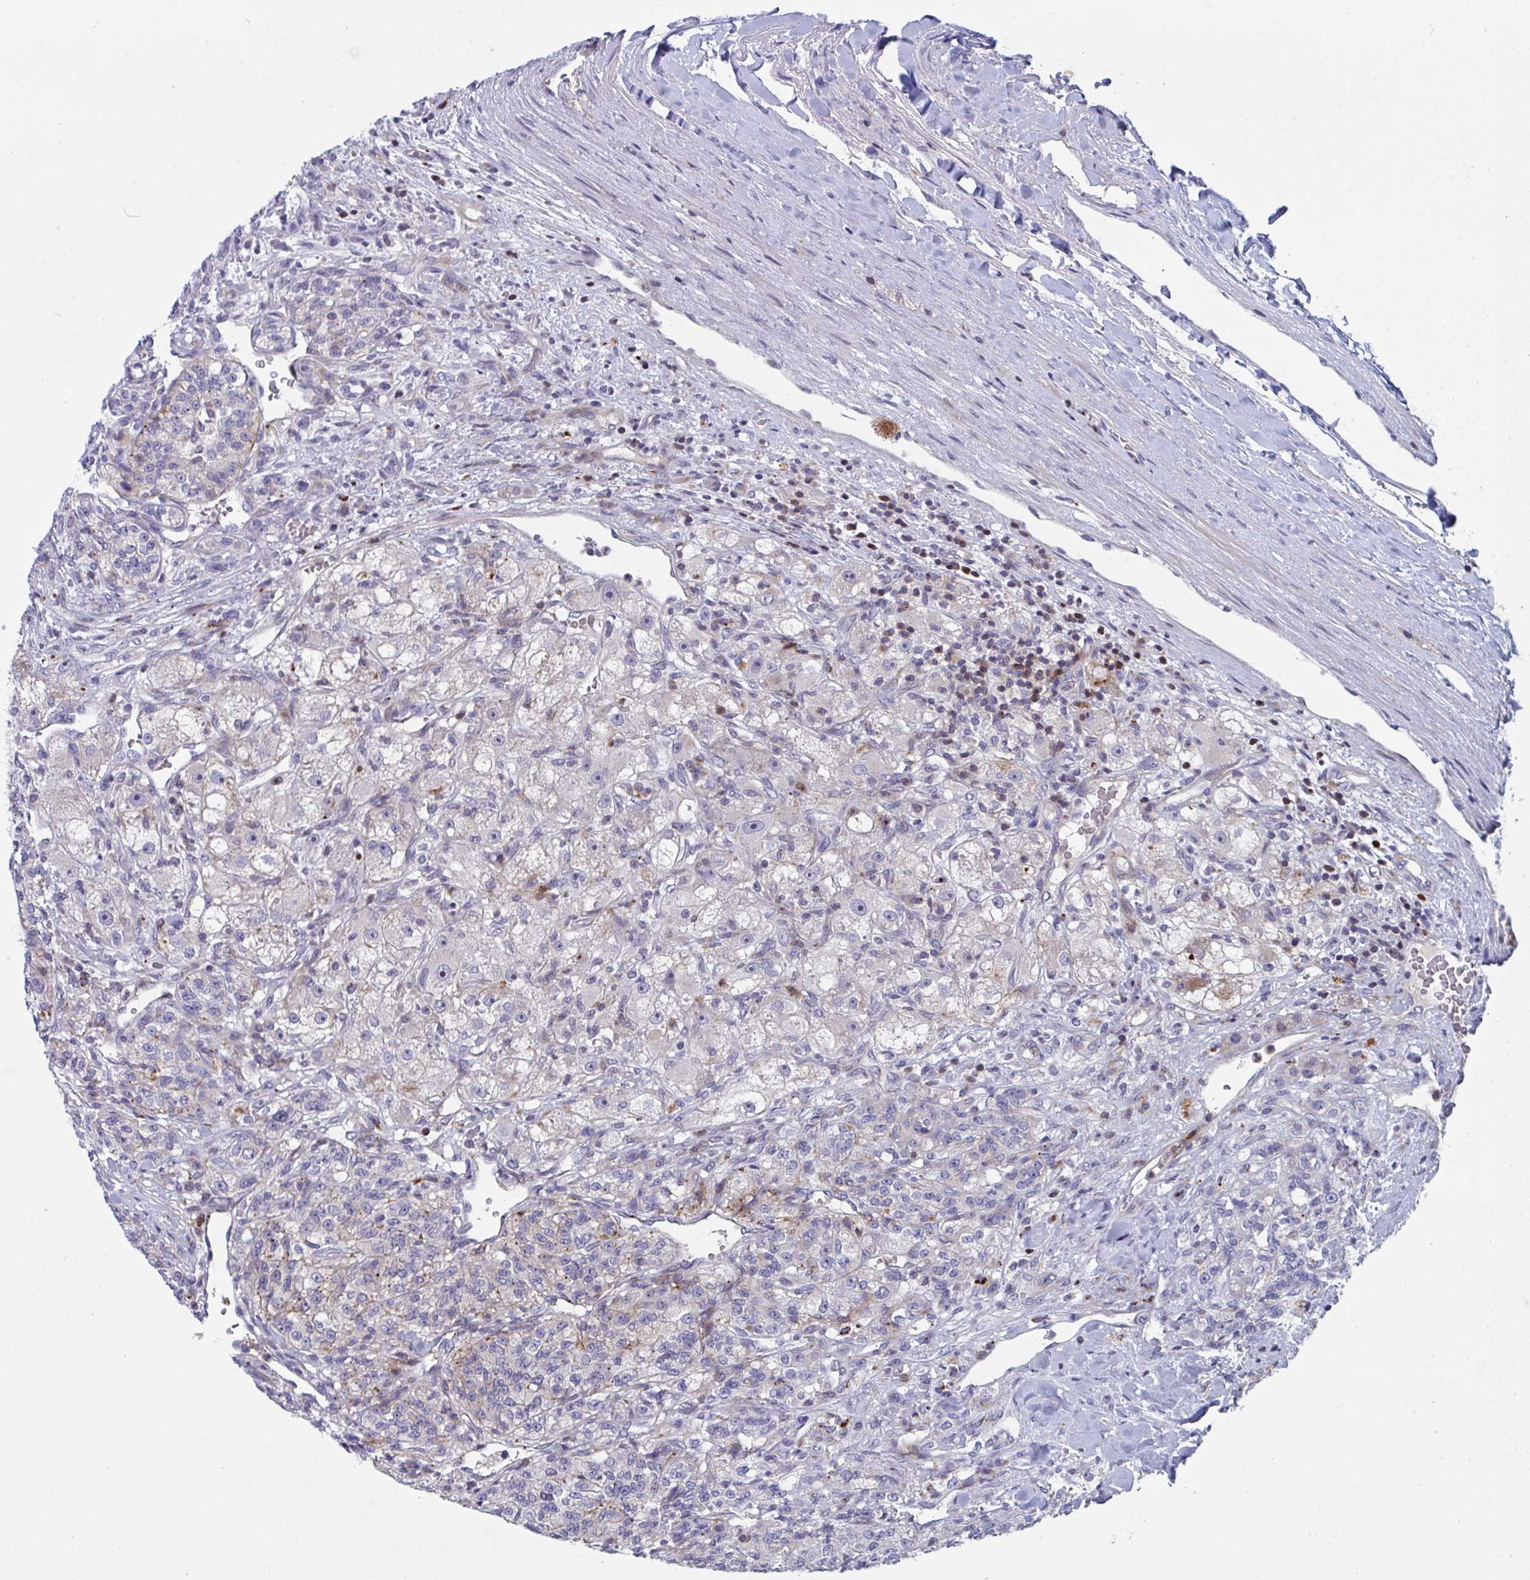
{"staining": {"intensity": "weak", "quantity": "<25%", "location": "cytoplasmic/membranous"}, "tissue": "renal cancer", "cell_type": "Tumor cells", "image_type": "cancer", "snomed": [{"axis": "morphology", "description": "Adenocarcinoma, NOS"}, {"axis": "topography", "description": "Kidney"}], "caption": "There is no significant positivity in tumor cells of renal cancer.", "gene": "AOC2", "patient": {"sex": "female", "age": 63}}